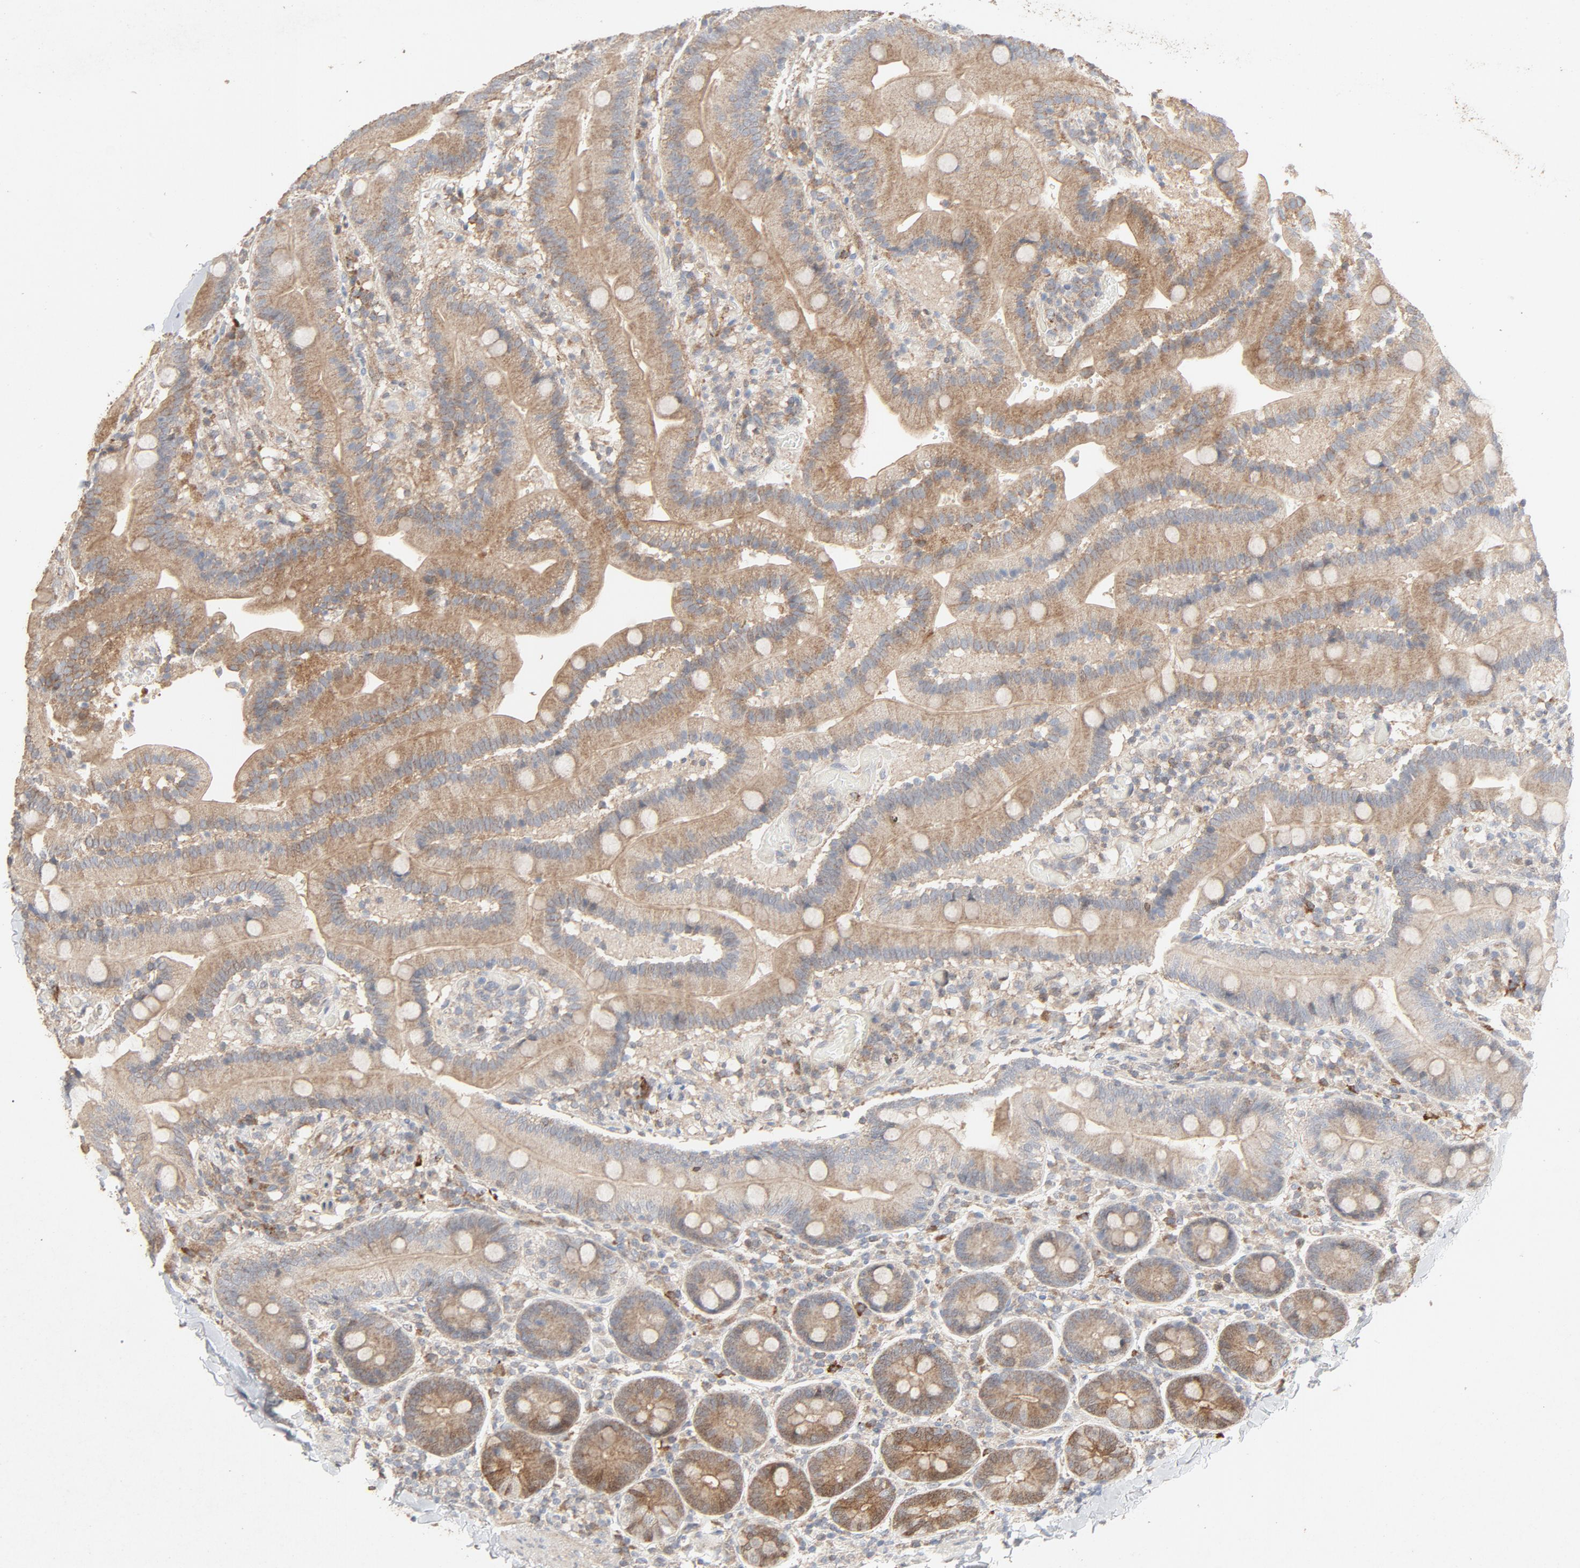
{"staining": {"intensity": "moderate", "quantity": ">75%", "location": "cytoplasmic/membranous"}, "tissue": "duodenum", "cell_type": "Glandular cells", "image_type": "normal", "snomed": [{"axis": "morphology", "description": "Normal tissue, NOS"}, {"axis": "topography", "description": "Duodenum"}], "caption": "Immunohistochemical staining of unremarkable human duodenum demonstrates >75% levels of moderate cytoplasmic/membranous protein positivity in approximately >75% of glandular cells.", "gene": "CDK6", "patient": {"sex": "male", "age": 66}}